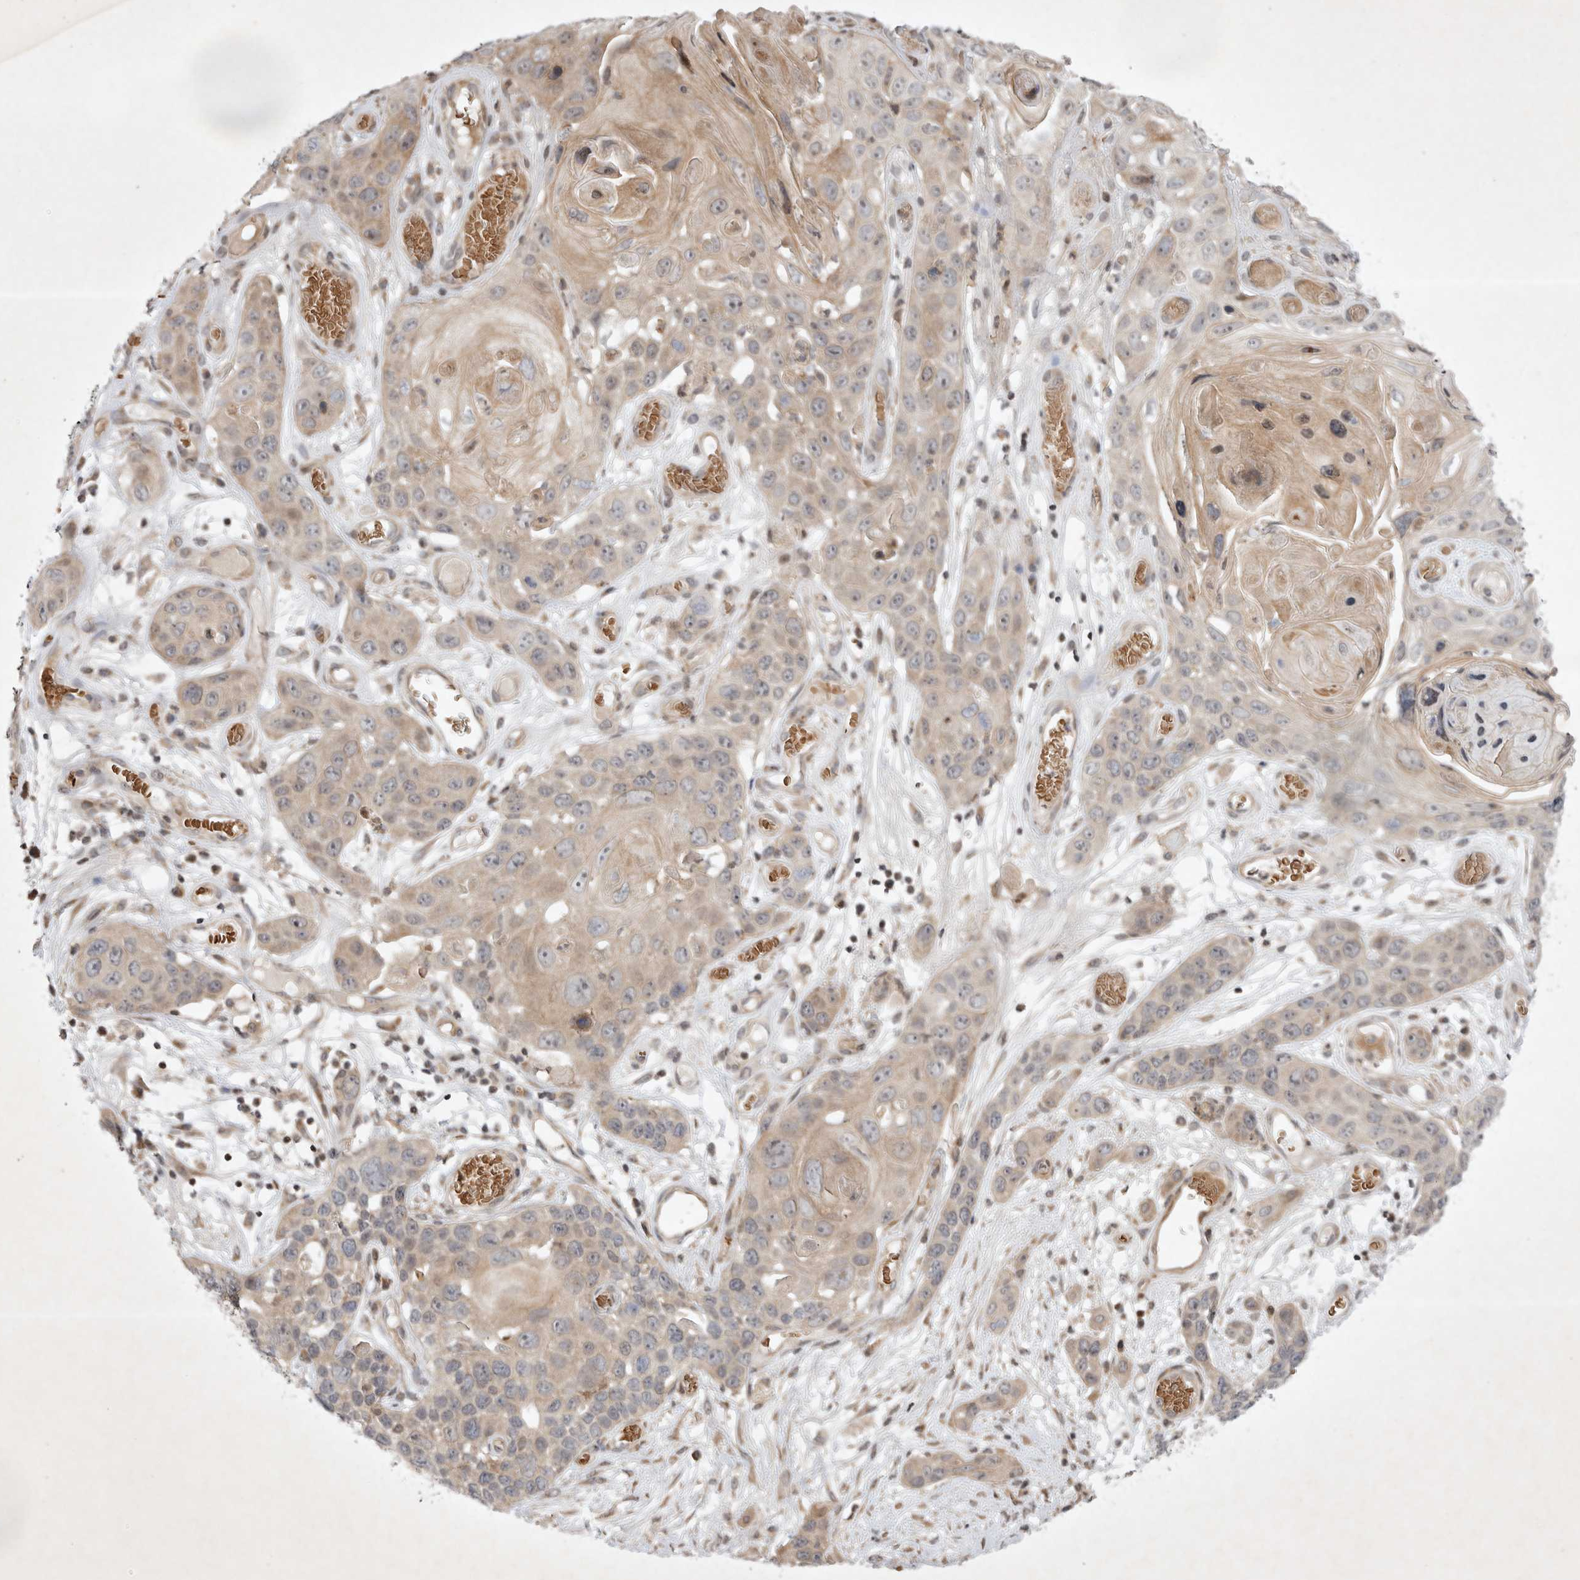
{"staining": {"intensity": "weak", "quantity": ">75%", "location": "cytoplasmic/membranous"}, "tissue": "skin cancer", "cell_type": "Tumor cells", "image_type": "cancer", "snomed": [{"axis": "morphology", "description": "Squamous cell carcinoma, NOS"}, {"axis": "topography", "description": "Skin"}], "caption": "Protein staining displays weak cytoplasmic/membranous expression in about >75% of tumor cells in squamous cell carcinoma (skin).", "gene": "EIF2AK1", "patient": {"sex": "male", "age": 55}}